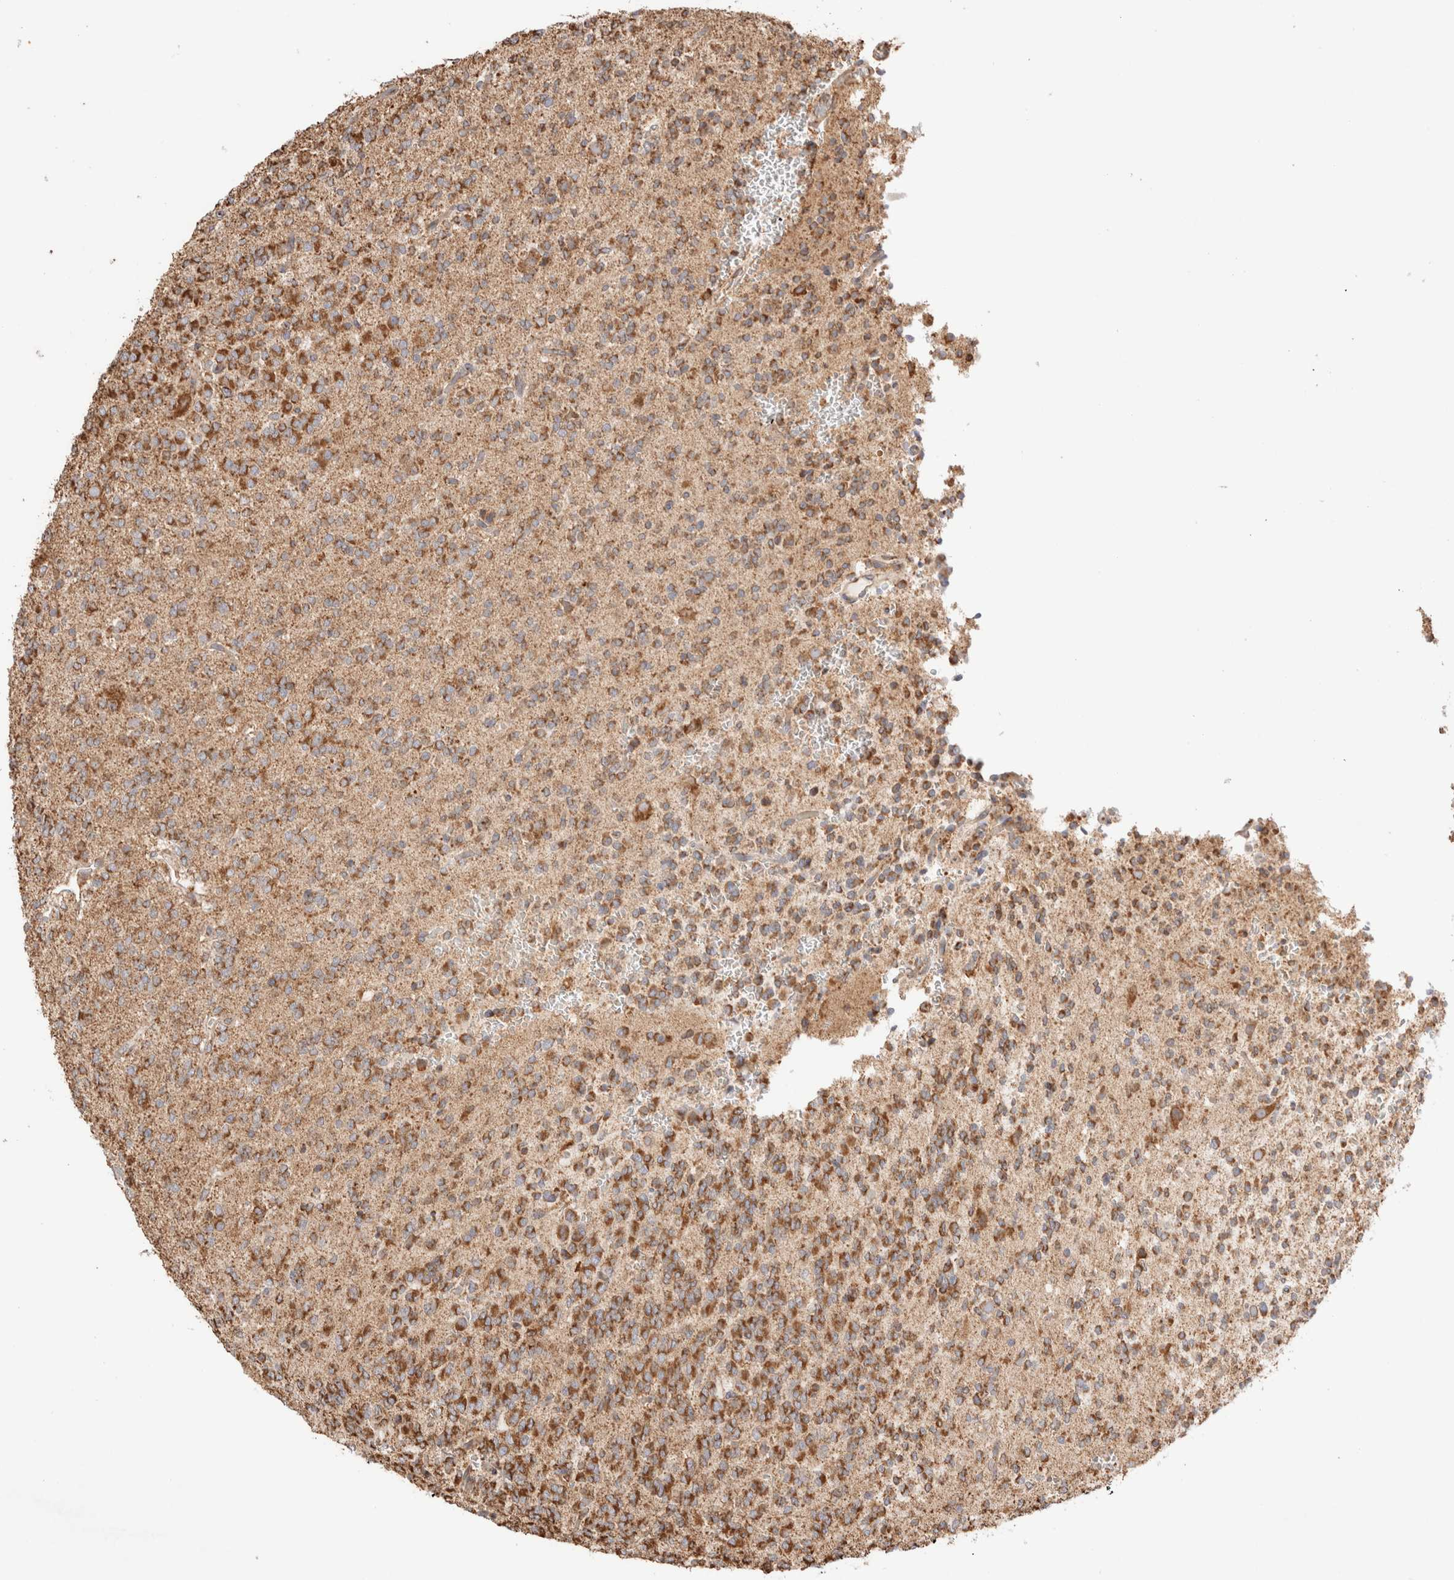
{"staining": {"intensity": "moderate", "quantity": ">75%", "location": "cytoplasmic/membranous"}, "tissue": "glioma", "cell_type": "Tumor cells", "image_type": "cancer", "snomed": [{"axis": "morphology", "description": "Glioma, malignant, Low grade"}, {"axis": "topography", "description": "Brain"}], "caption": "A brown stain highlights moderate cytoplasmic/membranous staining of a protein in human malignant glioma (low-grade) tumor cells.", "gene": "TMPPE", "patient": {"sex": "male", "age": 38}}